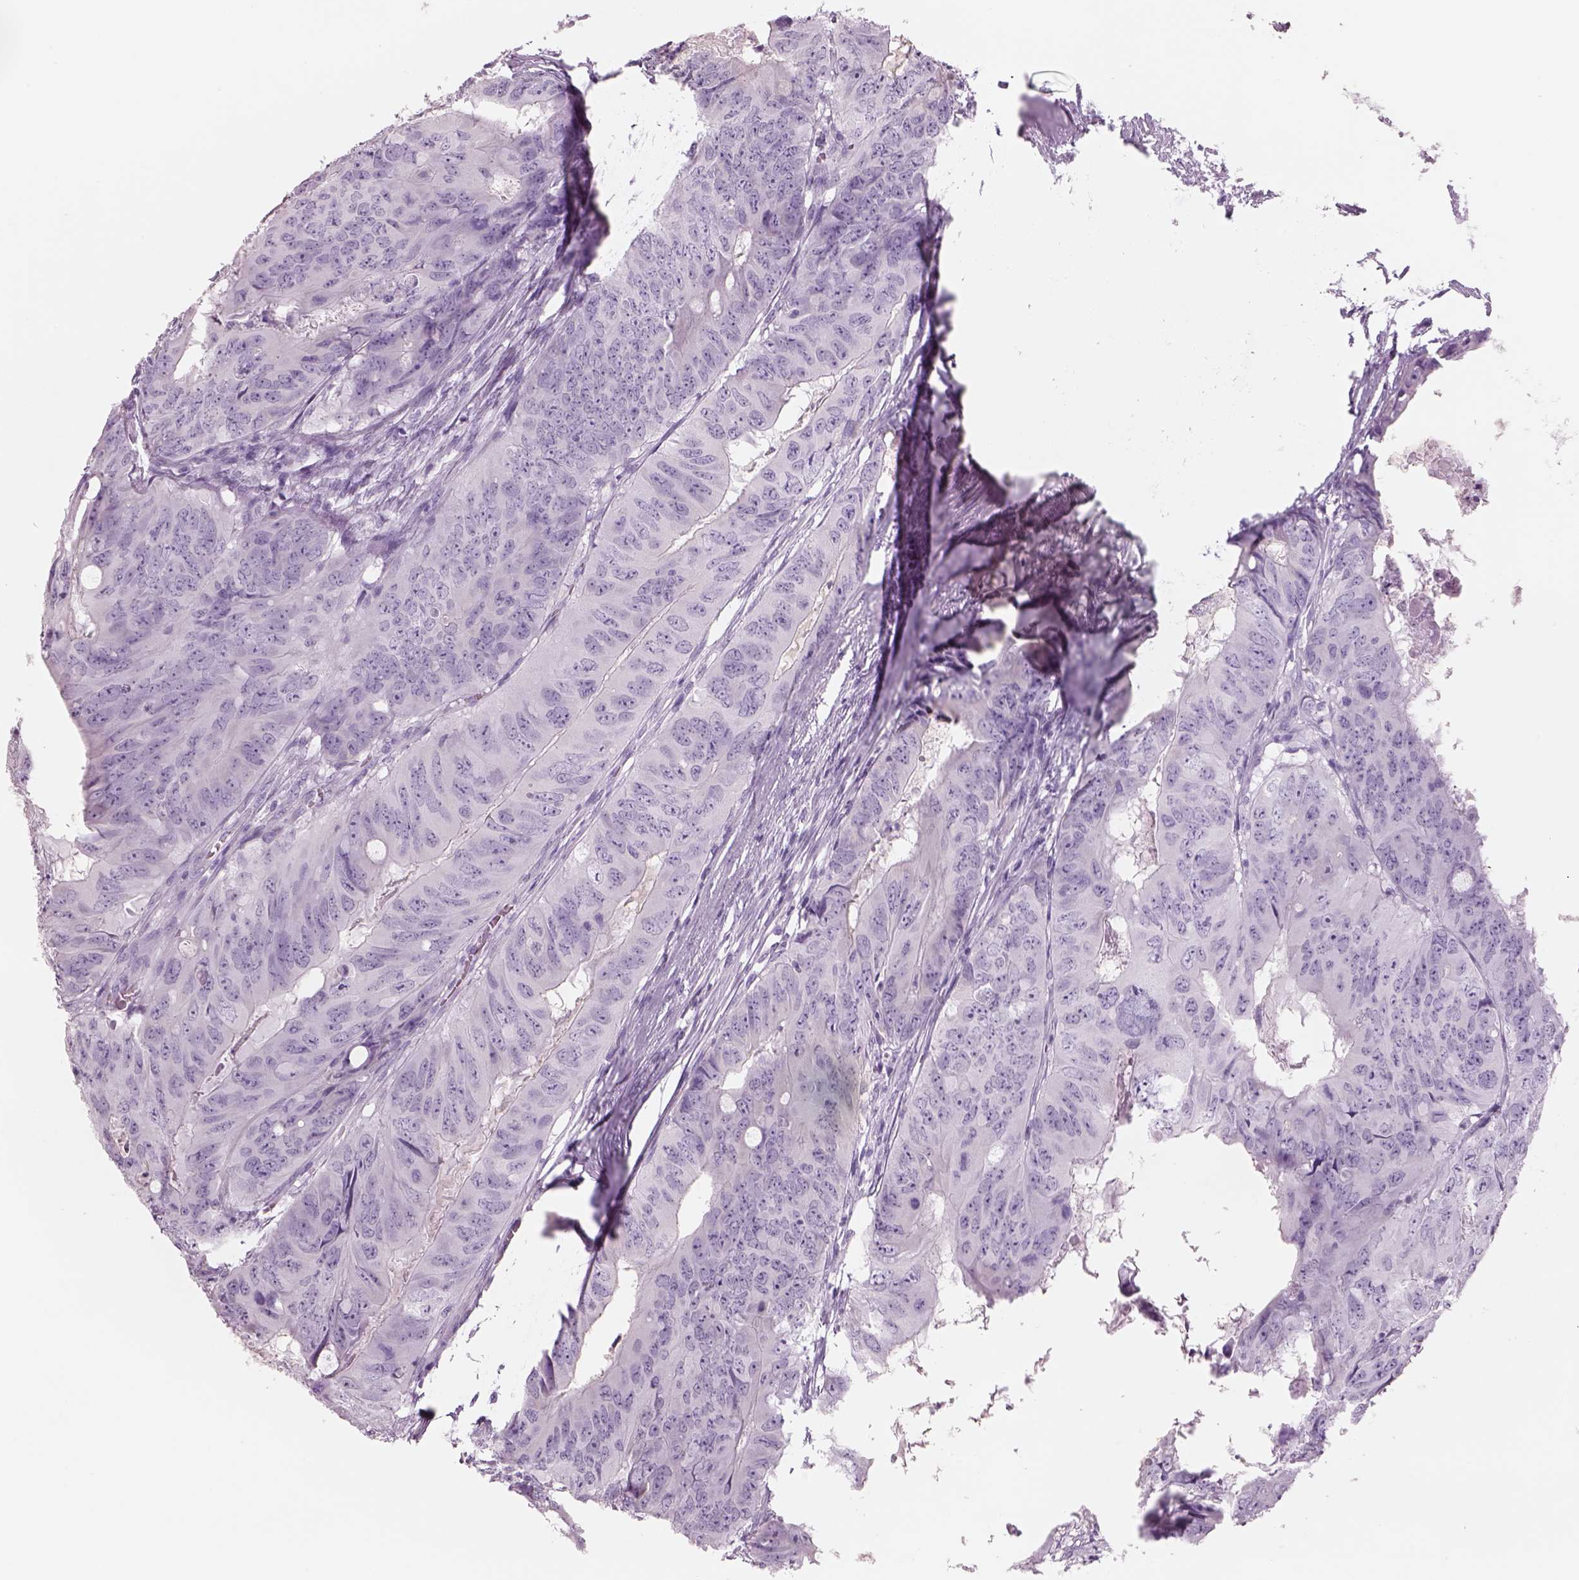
{"staining": {"intensity": "negative", "quantity": "none", "location": "none"}, "tissue": "colorectal cancer", "cell_type": "Tumor cells", "image_type": "cancer", "snomed": [{"axis": "morphology", "description": "Adenocarcinoma, NOS"}, {"axis": "topography", "description": "Colon"}], "caption": "The photomicrograph demonstrates no significant staining in tumor cells of colorectal adenocarcinoma.", "gene": "RHO", "patient": {"sex": "male", "age": 79}}